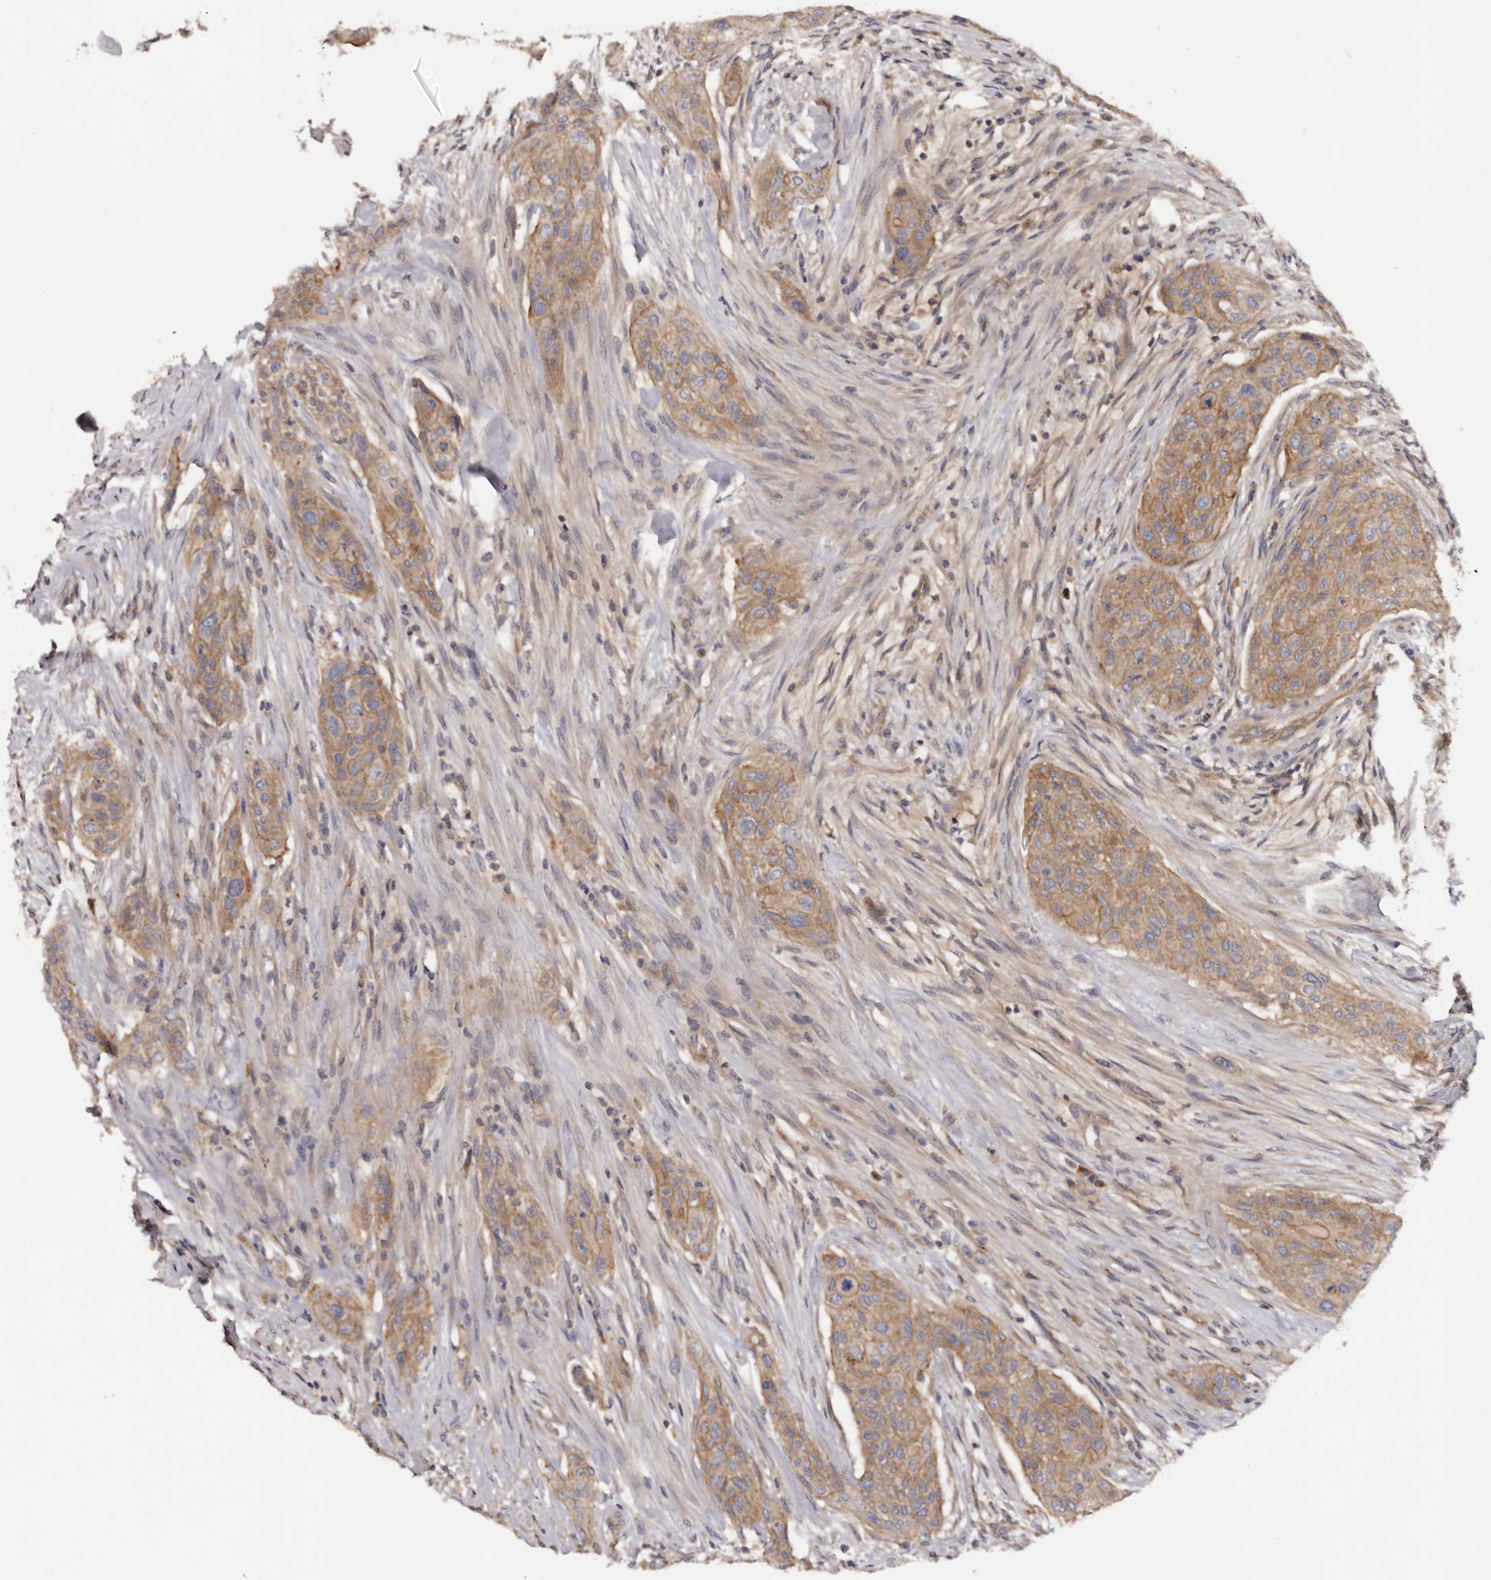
{"staining": {"intensity": "moderate", "quantity": ">75%", "location": "cytoplasmic/membranous"}, "tissue": "urothelial cancer", "cell_type": "Tumor cells", "image_type": "cancer", "snomed": [{"axis": "morphology", "description": "Urothelial carcinoma, High grade"}, {"axis": "topography", "description": "Urinary bladder"}], "caption": "Tumor cells show medium levels of moderate cytoplasmic/membranous staining in approximately >75% of cells in urothelial carcinoma (high-grade).", "gene": "INKA2", "patient": {"sex": "male", "age": 35}}